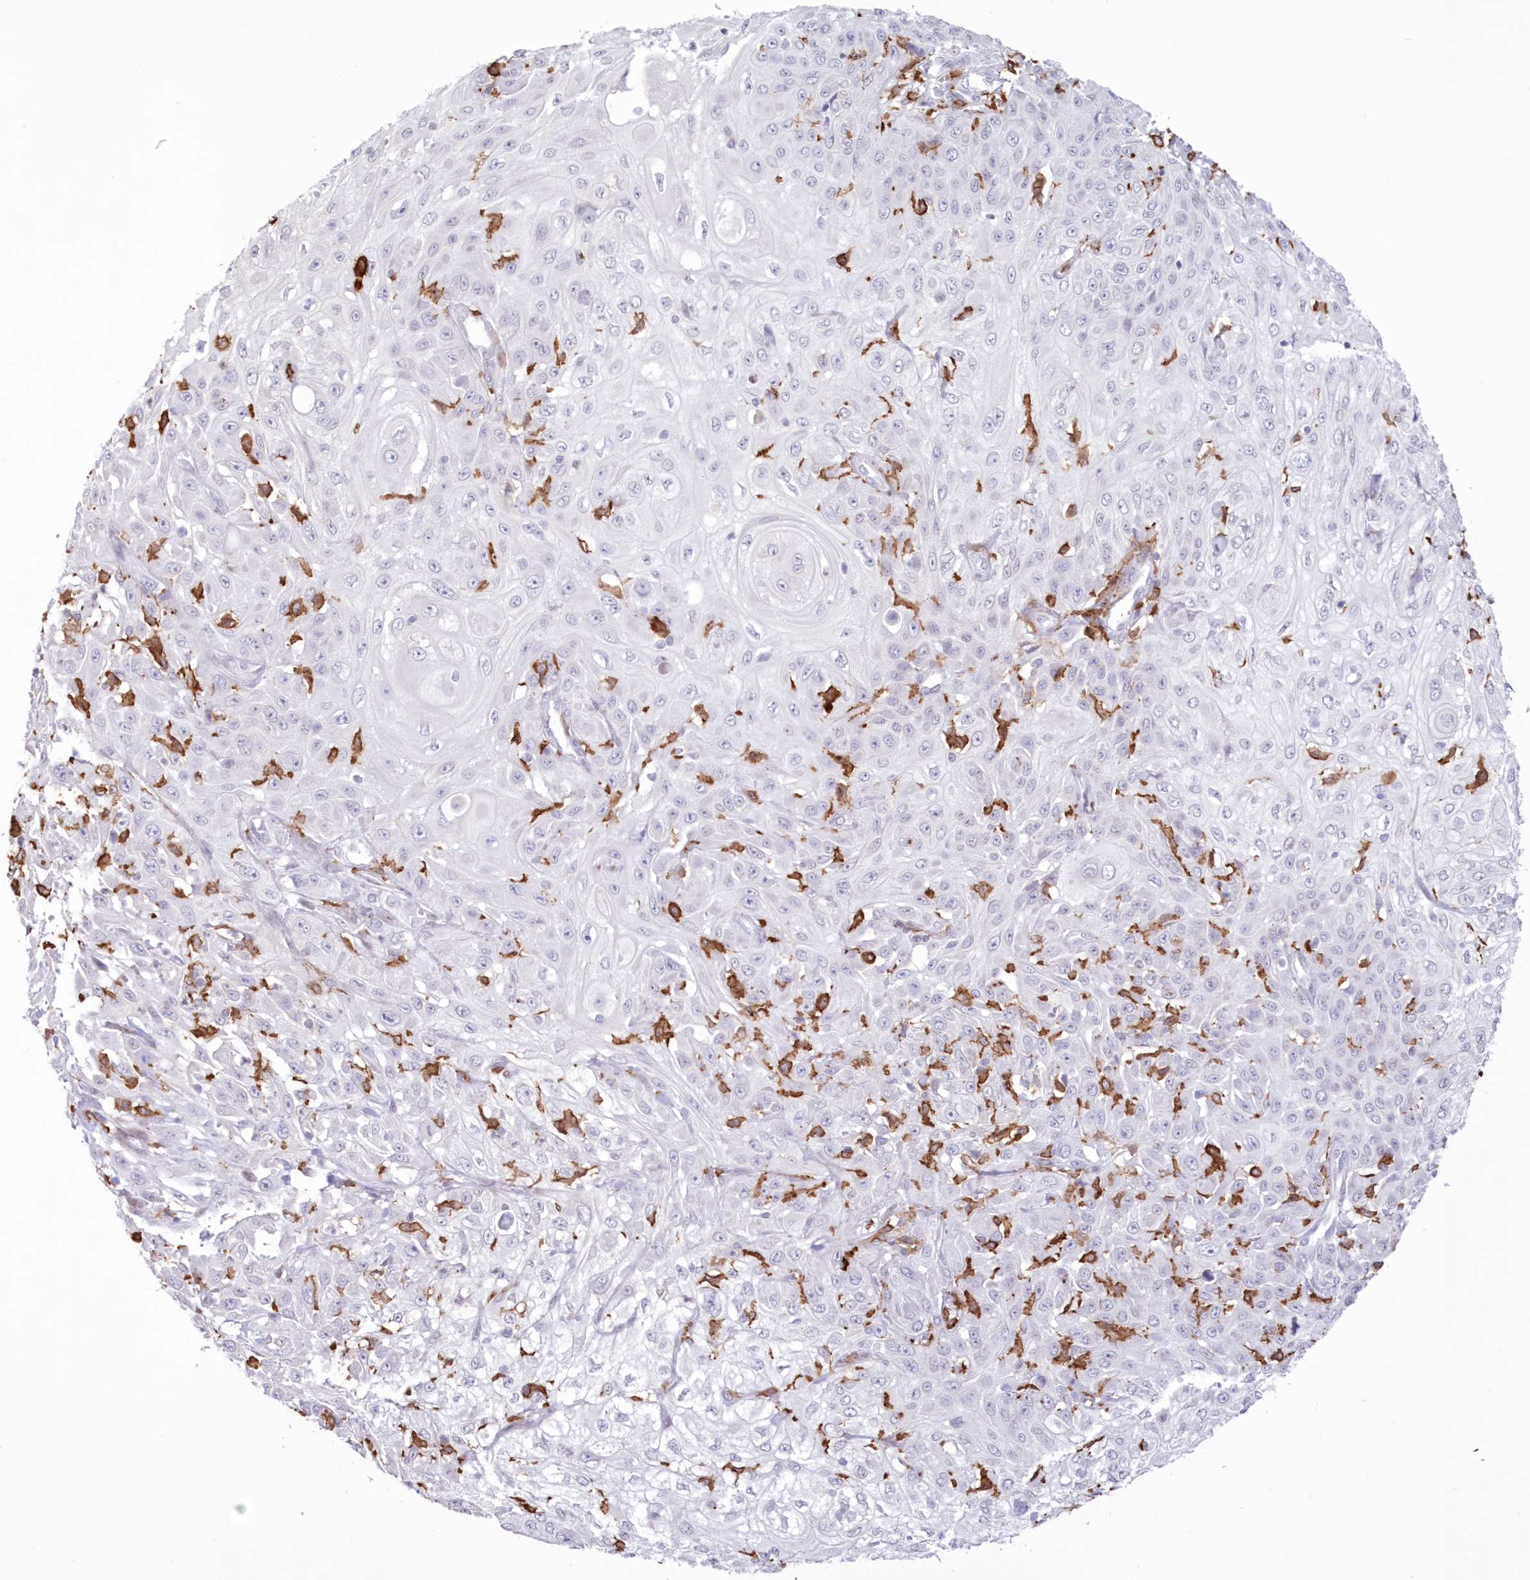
{"staining": {"intensity": "negative", "quantity": "none", "location": "none"}, "tissue": "skin cancer", "cell_type": "Tumor cells", "image_type": "cancer", "snomed": [{"axis": "morphology", "description": "Squamous cell carcinoma, NOS"}, {"axis": "morphology", "description": "Squamous cell carcinoma, metastatic, NOS"}, {"axis": "topography", "description": "Skin"}, {"axis": "topography", "description": "Lymph node"}], "caption": "A histopathology image of human skin cancer (metastatic squamous cell carcinoma) is negative for staining in tumor cells.", "gene": "C11orf1", "patient": {"sex": "male", "age": 75}}